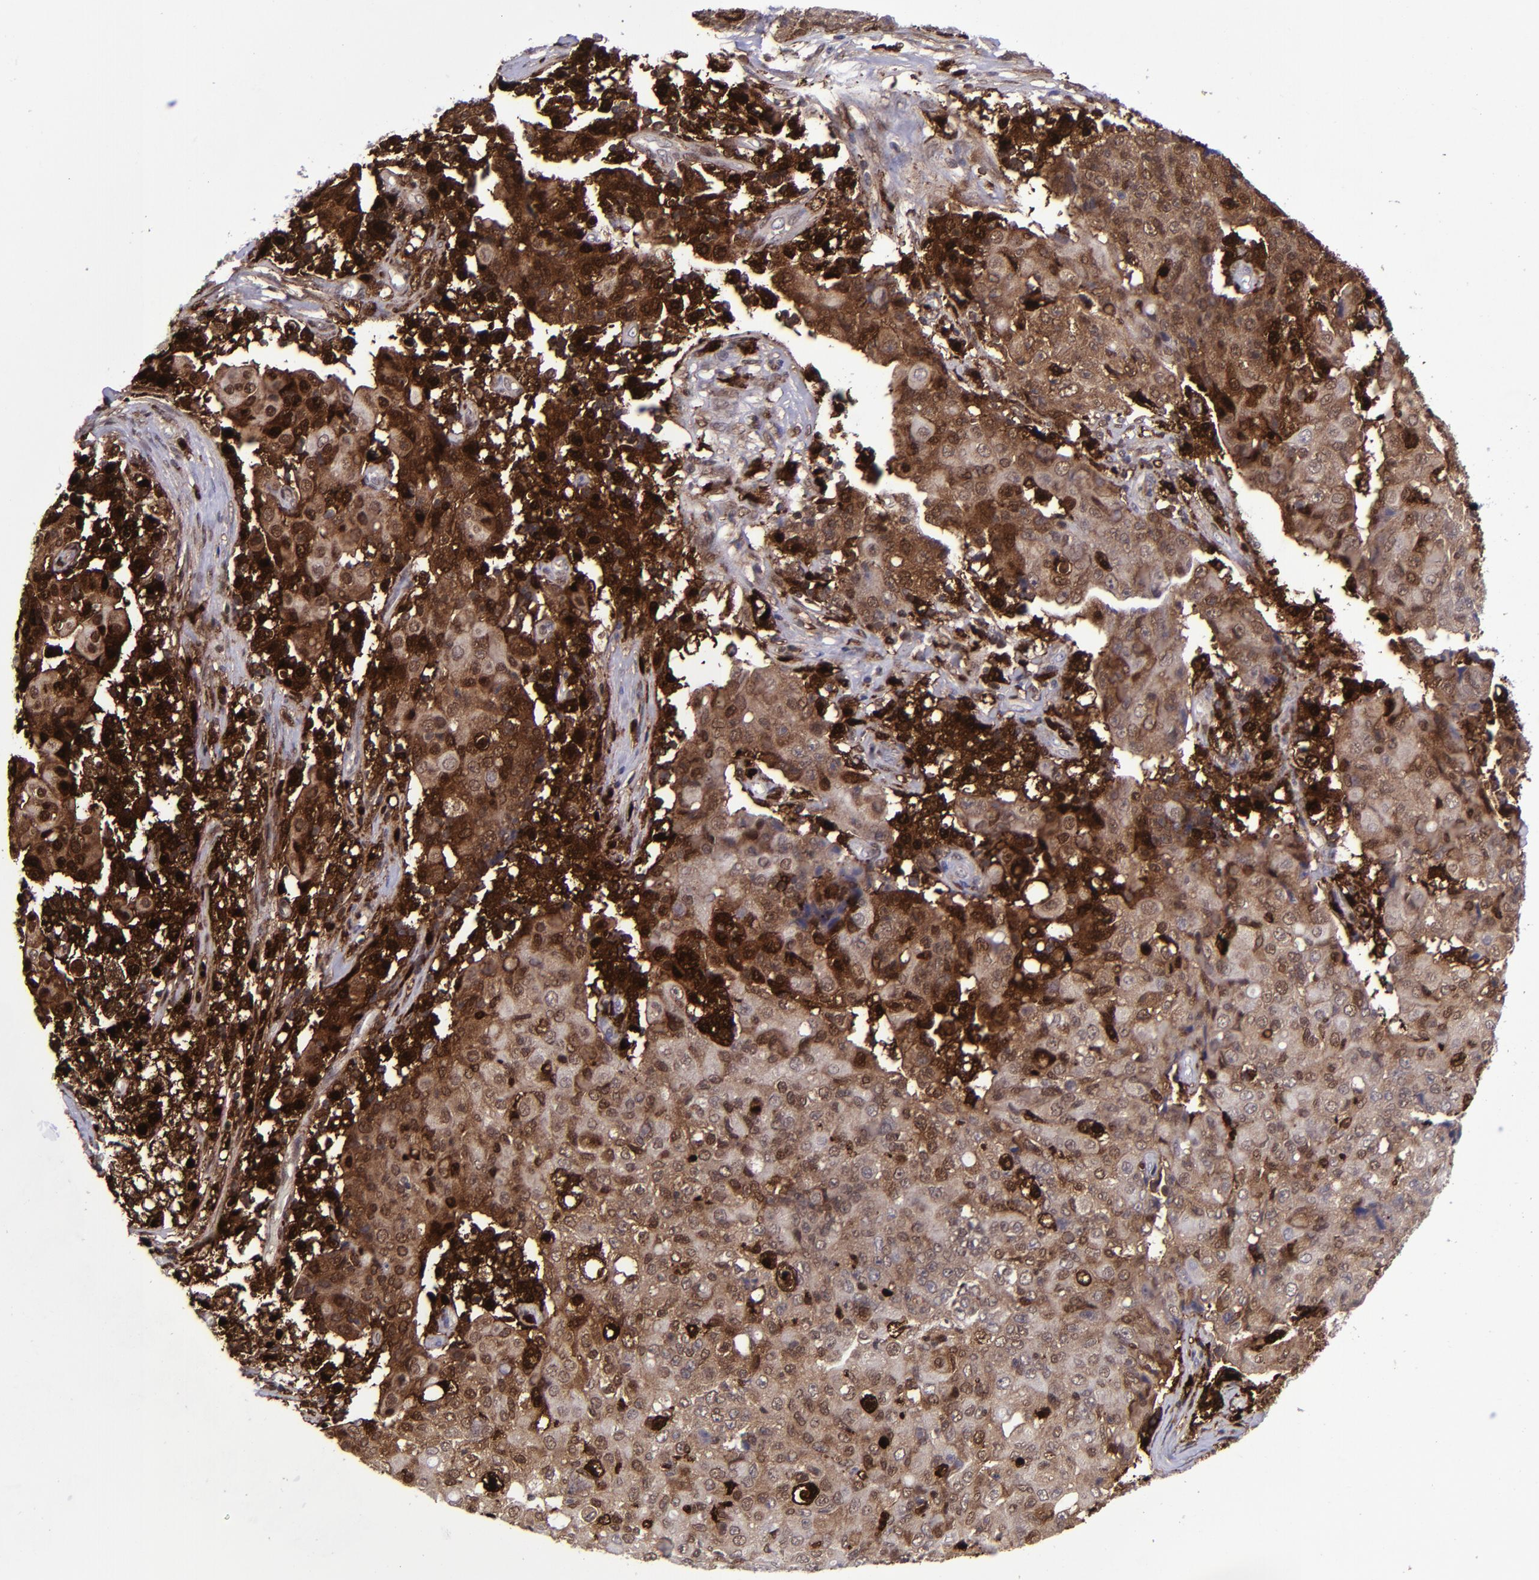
{"staining": {"intensity": "strong", "quantity": ">75%", "location": "cytoplasmic/membranous,nuclear"}, "tissue": "ovarian cancer", "cell_type": "Tumor cells", "image_type": "cancer", "snomed": [{"axis": "morphology", "description": "Carcinoma, endometroid"}, {"axis": "topography", "description": "Ovary"}], "caption": "IHC of human ovarian endometroid carcinoma exhibits high levels of strong cytoplasmic/membranous and nuclear staining in about >75% of tumor cells. The staining was performed using DAB to visualize the protein expression in brown, while the nuclei were stained in blue with hematoxylin (Magnification: 20x).", "gene": "TYMP", "patient": {"sex": "female", "age": 42}}